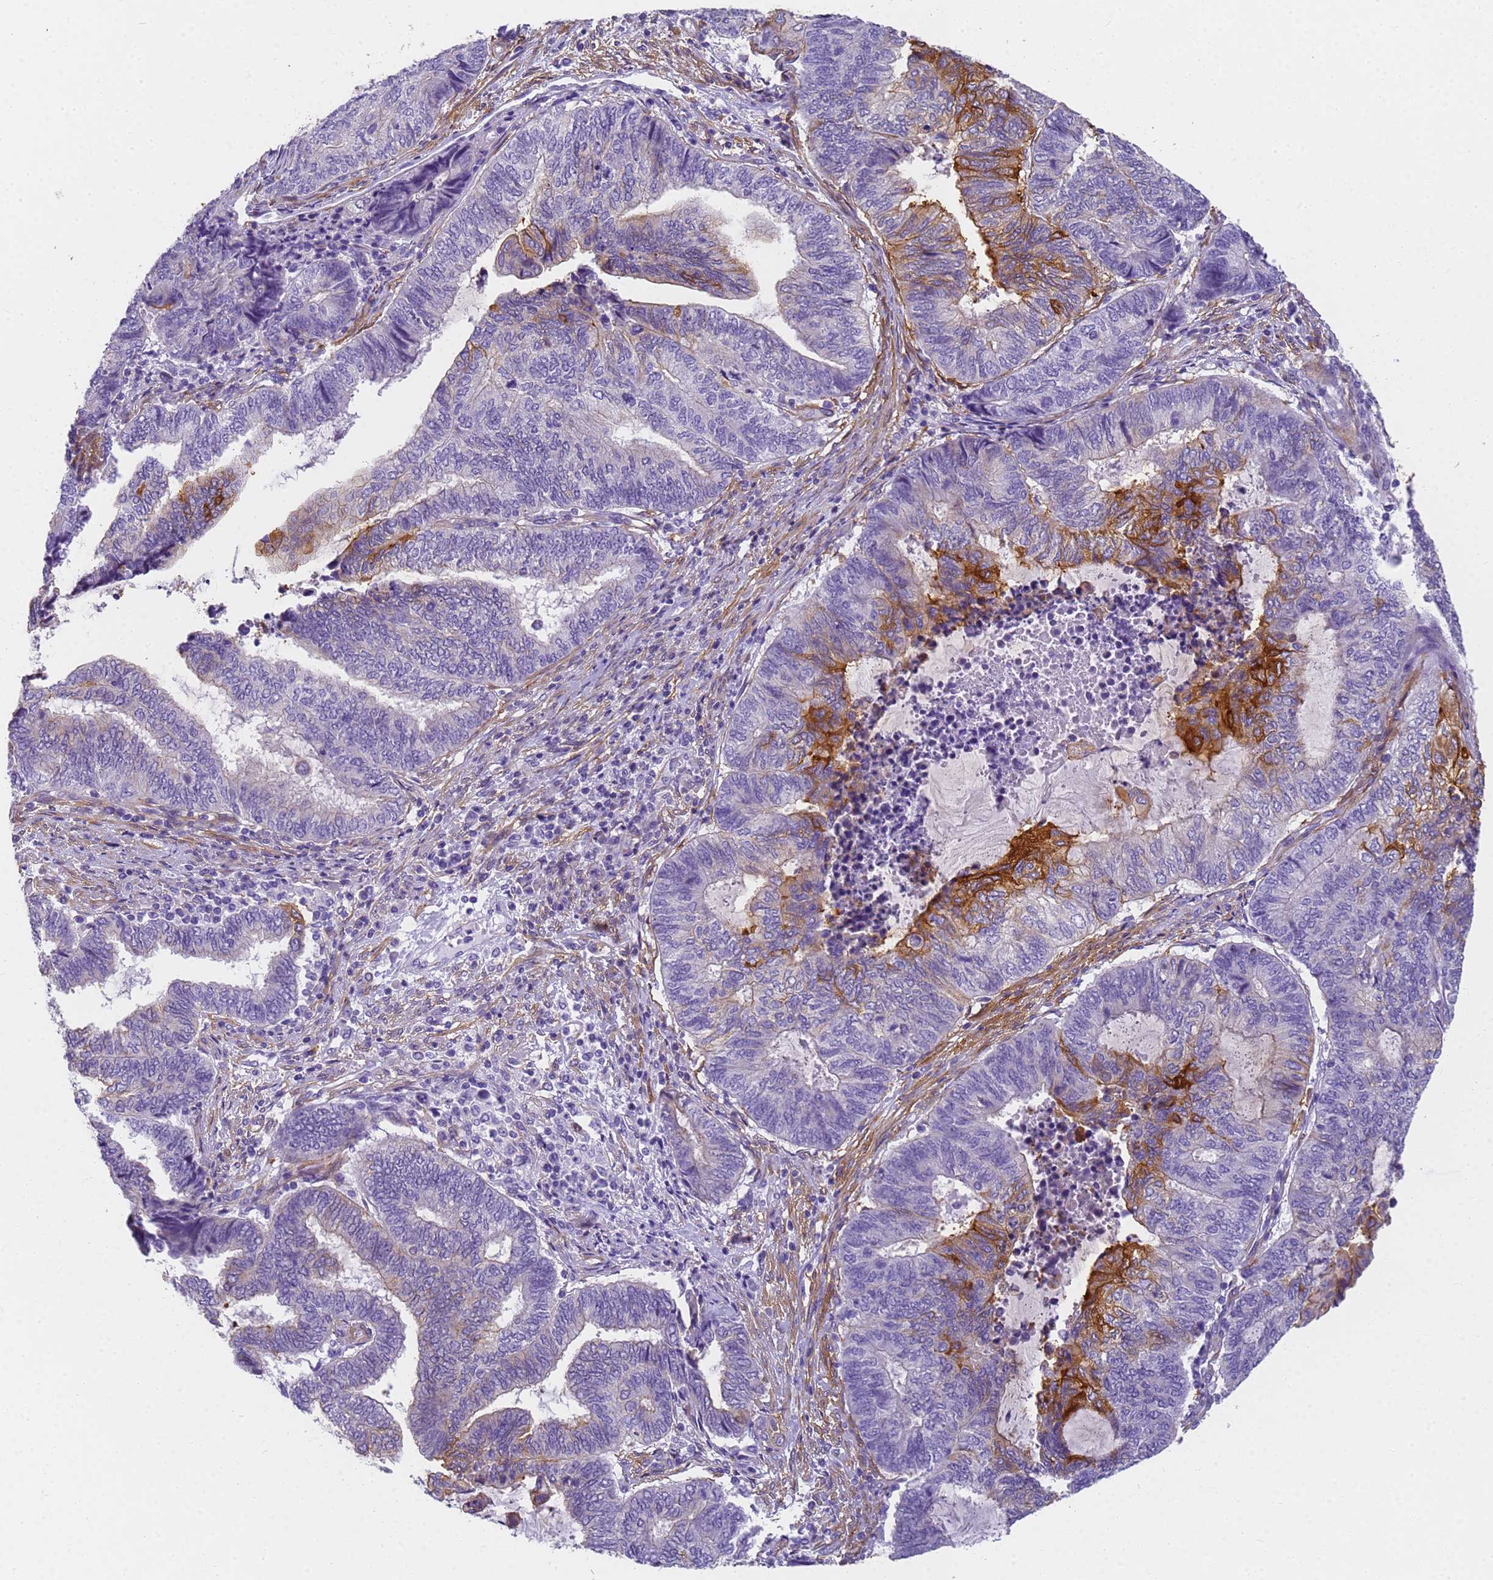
{"staining": {"intensity": "strong", "quantity": "25%-75%", "location": "cytoplasmic/membranous"}, "tissue": "endometrial cancer", "cell_type": "Tumor cells", "image_type": "cancer", "snomed": [{"axis": "morphology", "description": "Adenocarcinoma, NOS"}, {"axis": "topography", "description": "Uterus"}, {"axis": "topography", "description": "Endometrium"}], "caption": "Immunohistochemistry (IHC) histopathology image of neoplastic tissue: human adenocarcinoma (endometrial) stained using immunohistochemistry shows high levels of strong protein expression localized specifically in the cytoplasmic/membranous of tumor cells, appearing as a cytoplasmic/membranous brown color.", "gene": "MVB12A", "patient": {"sex": "female", "age": 70}}